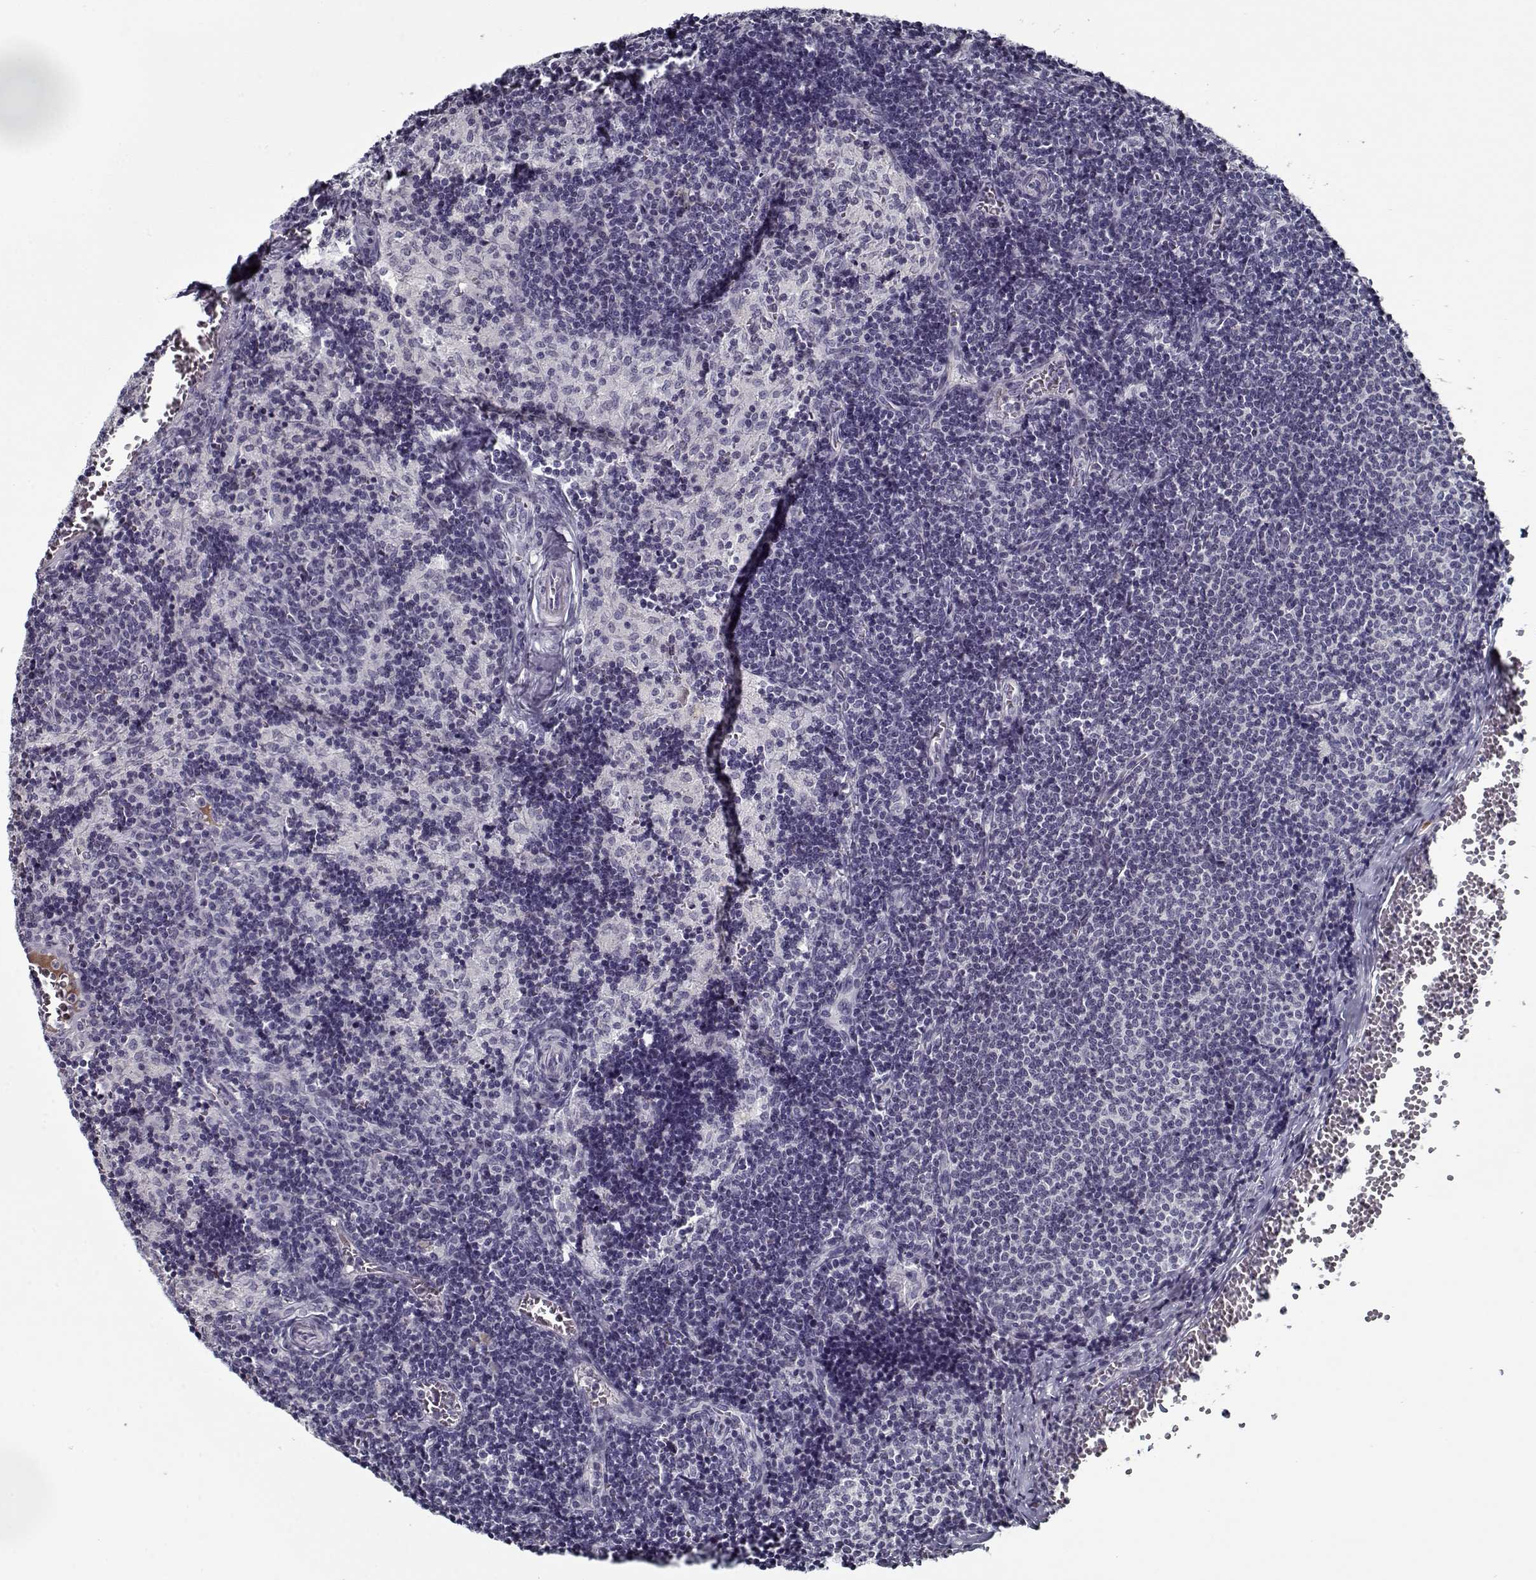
{"staining": {"intensity": "negative", "quantity": "none", "location": "none"}, "tissue": "lymph node", "cell_type": "Germinal center cells", "image_type": "normal", "snomed": [{"axis": "morphology", "description": "Normal tissue, NOS"}, {"axis": "topography", "description": "Lymph node"}], "caption": "Lymph node stained for a protein using immunohistochemistry (IHC) demonstrates no expression germinal center cells.", "gene": "DDX25", "patient": {"sex": "female", "age": 50}}